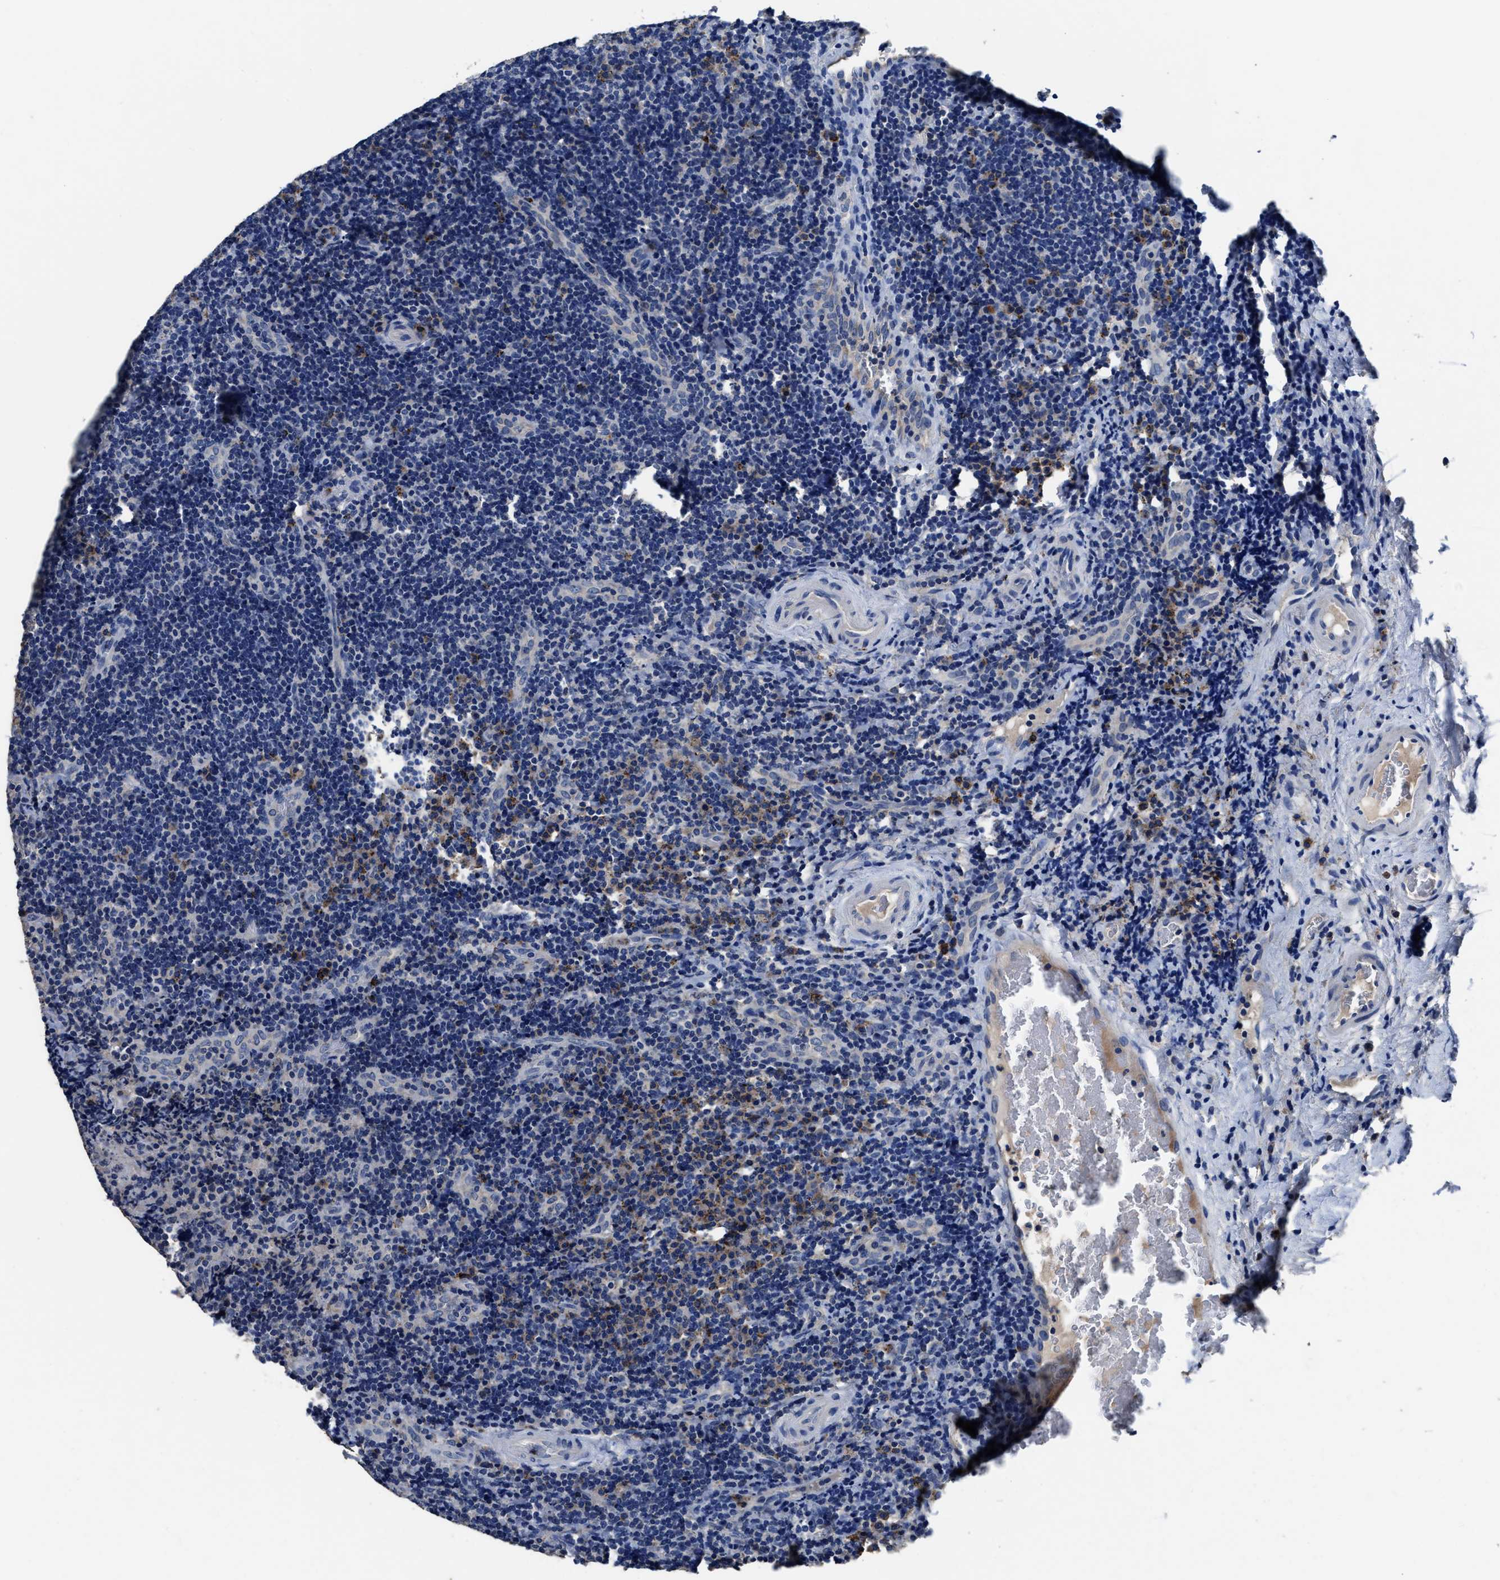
{"staining": {"intensity": "negative", "quantity": "none", "location": "none"}, "tissue": "lymphoma", "cell_type": "Tumor cells", "image_type": "cancer", "snomed": [{"axis": "morphology", "description": "Malignant lymphoma, non-Hodgkin's type, High grade"}, {"axis": "topography", "description": "Tonsil"}], "caption": "The immunohistochemistry (IHC) histopathology image has no significant expression in tumor cells of lymphoma tissue.", "gene": "UBR4", "patient": {"sex": "female", "age": 36}}